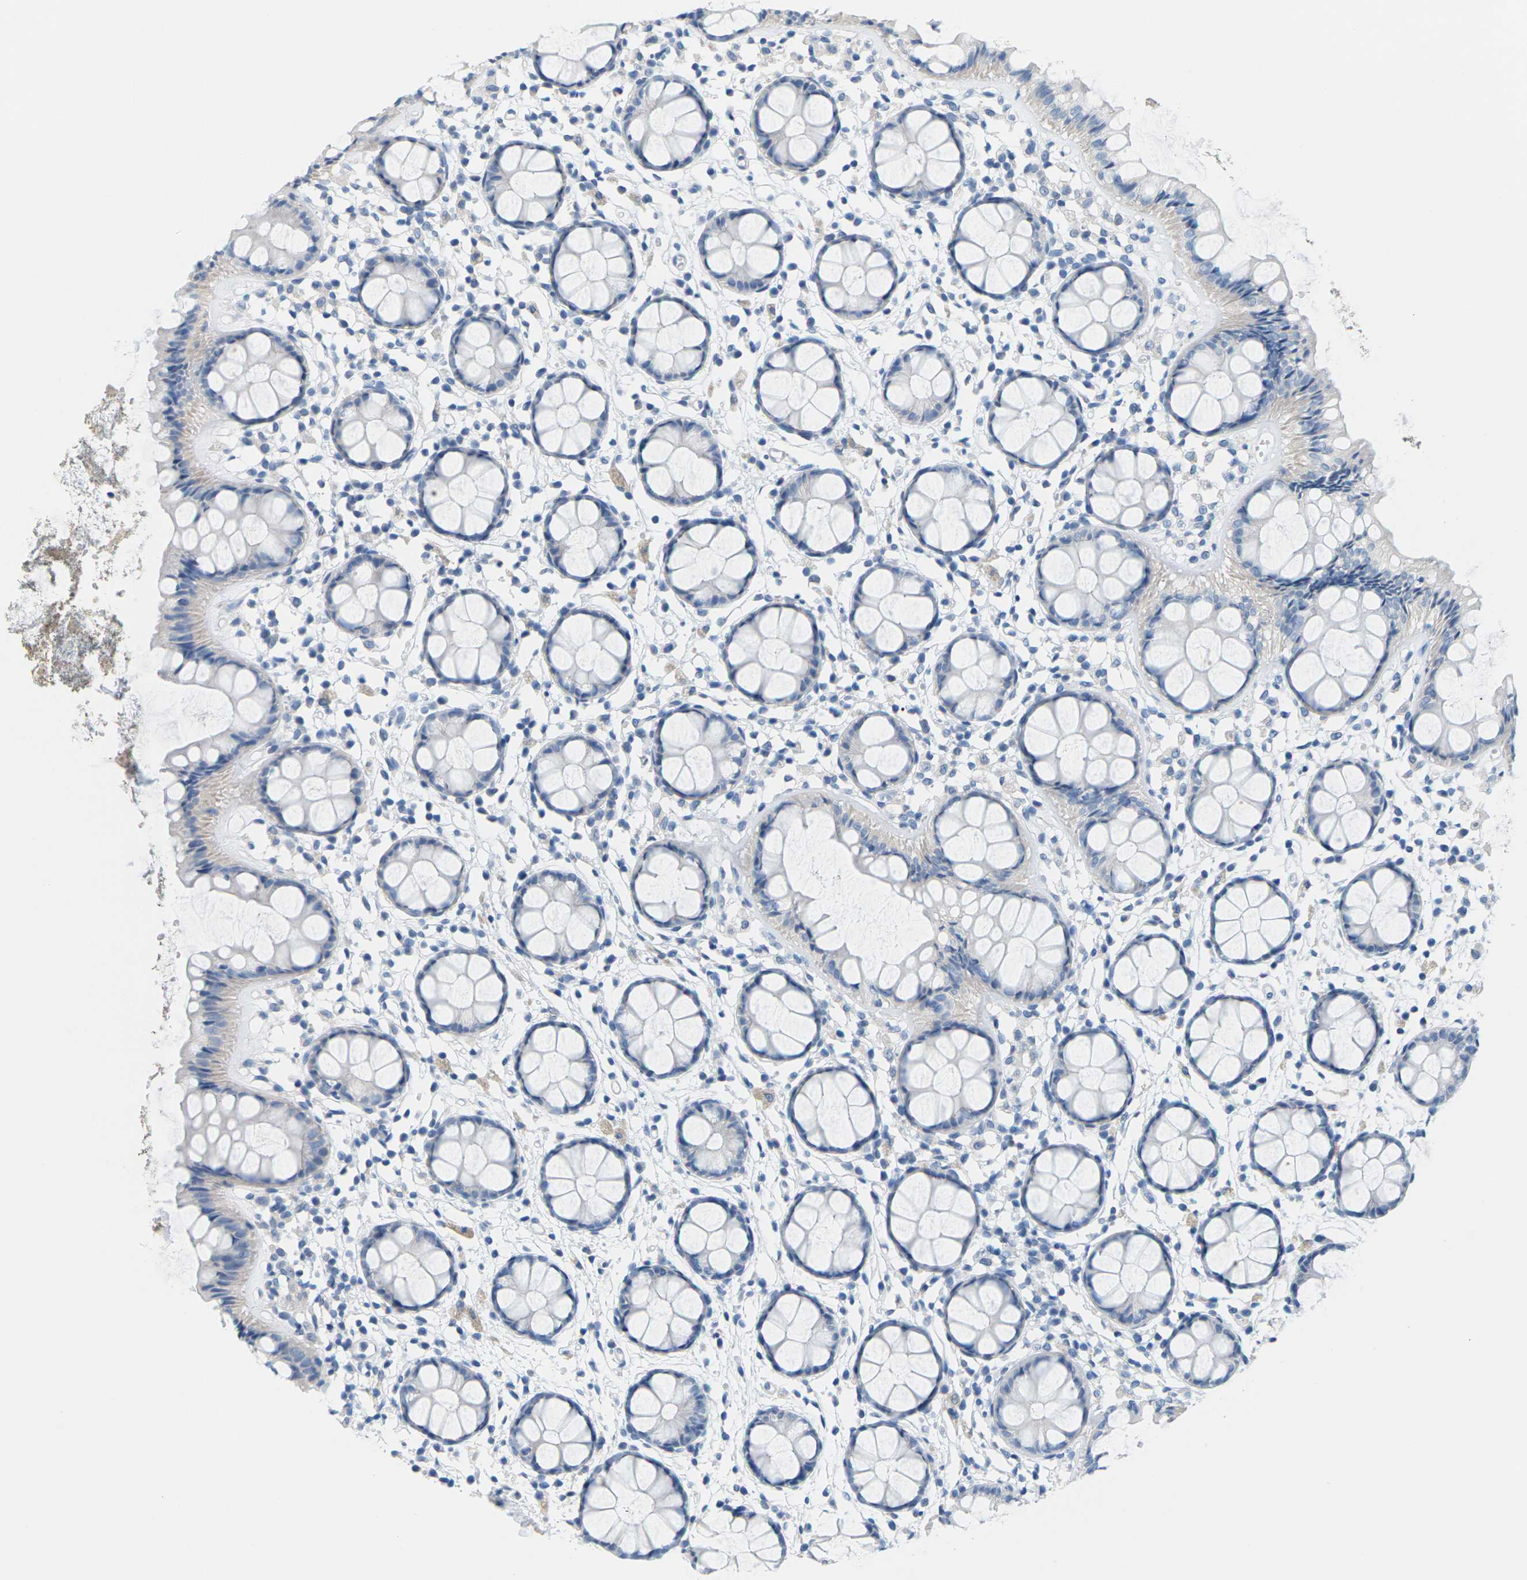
{"staining": {"intensity": "negative", "quantity": "none", "location": "none"}, "tissue": "rectum", "cell_type": "Glandular cells", "image_type": "normal", "snomed": [{"axis": "morphology", "description": "Normal tissue, NOS"}, {"axis": "topography", "description": "Rectum"}], "caption": "DAB (3,3'-diaminobenzidine) immunohistochemical staining of benign rectum exhibits no significant positivity in glandular cells.", "gene": "SLC12A1", "patient": {"sex": "female", "age": 66}}